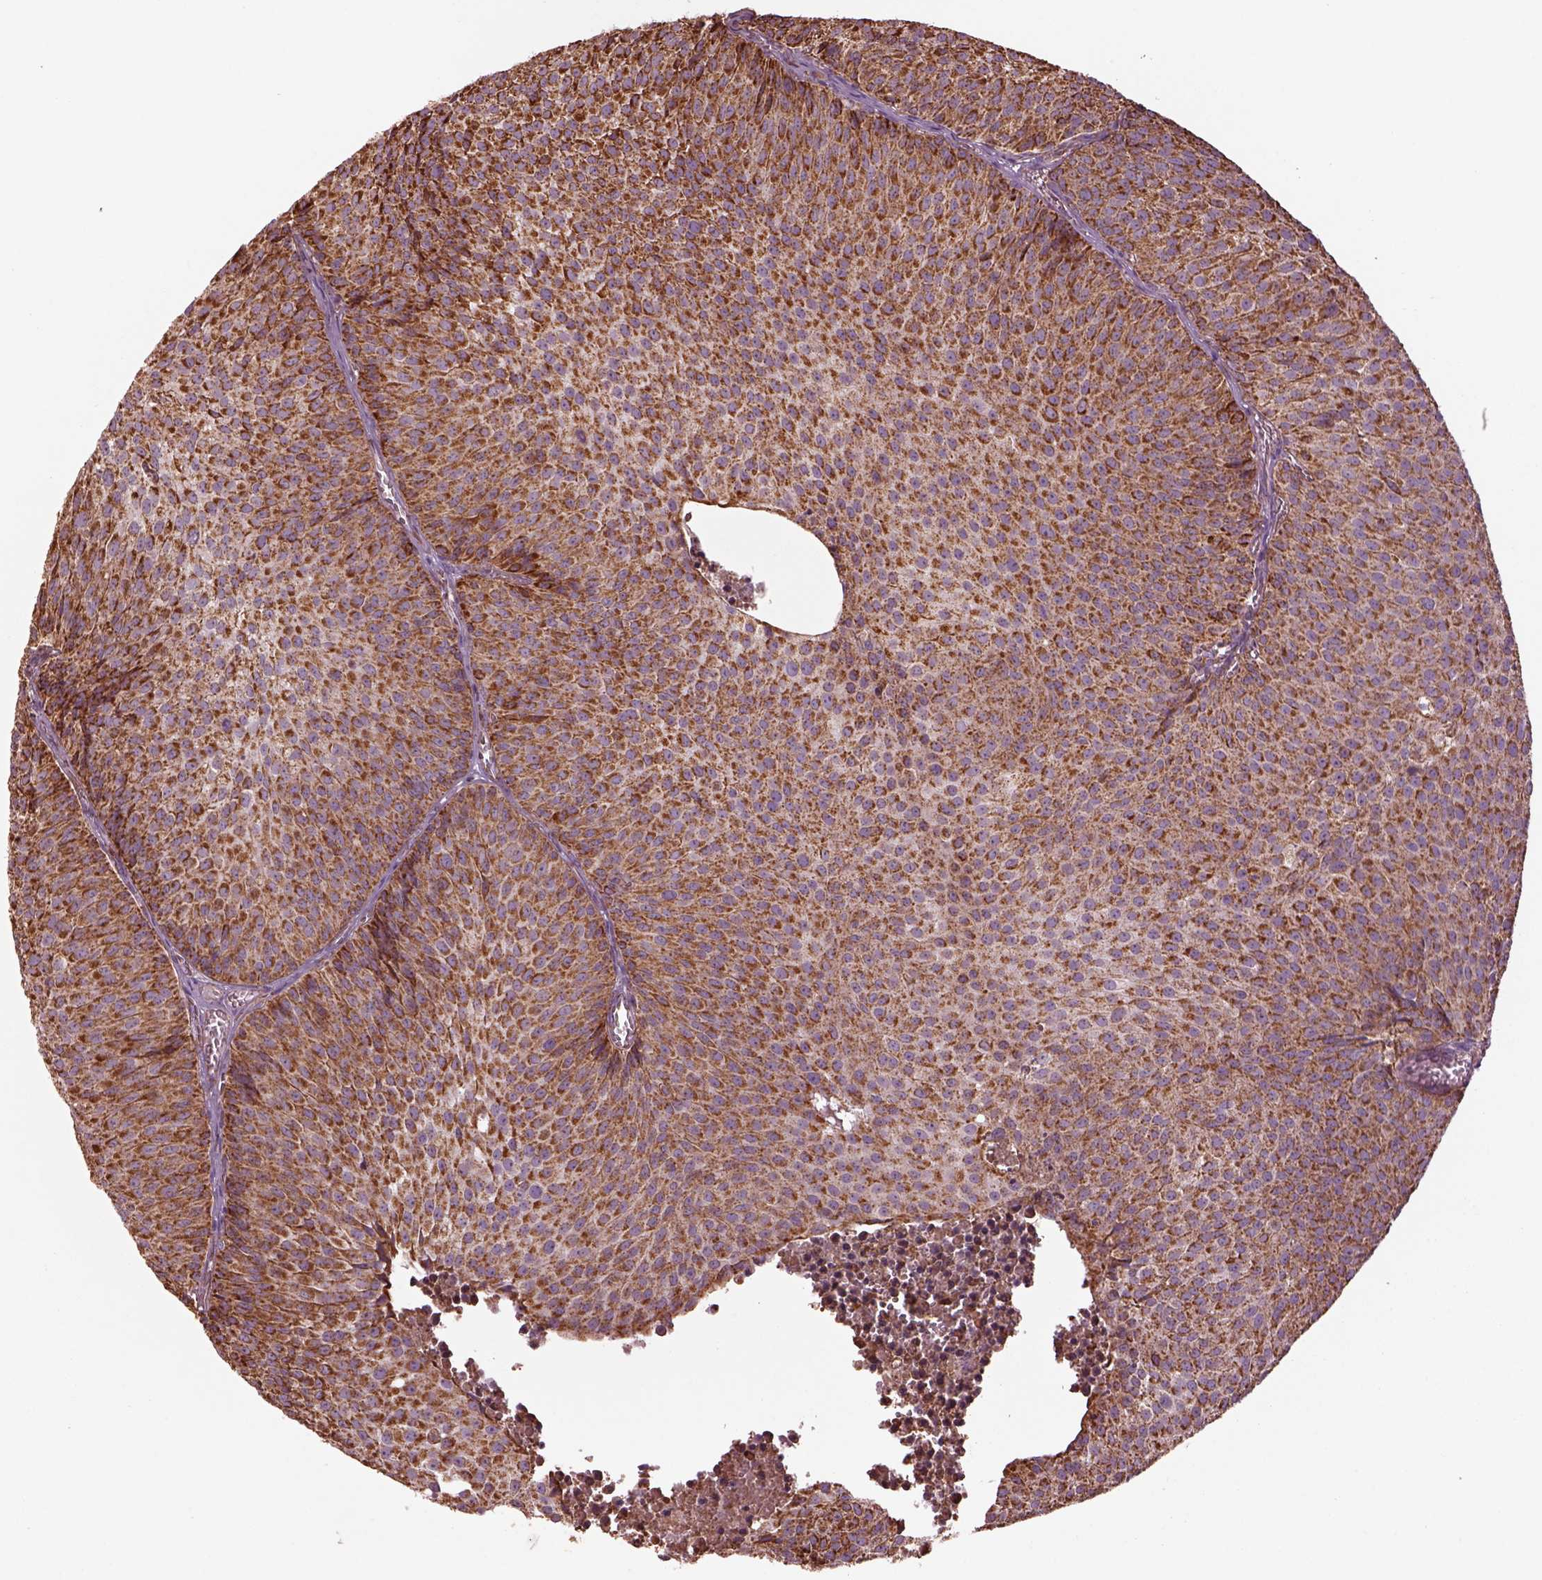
{"staining": {"intensity": "strong", "quantity": ">75%", "location": "cytoplasmic/membranous"}, "tissue": "urothelial cancer", "cell_type": "Tumor cells", "image_type": "cancer", "snomed": [{"axis": "morphology", "description": "Urothelial carcinoma, Low grade"}, {"axis": "topography", "description": "Urinary bladder"}], "caption": "DAB (3,3'-diaminobenzidine) immunohistochemical staining of human urothelial cancer shows strong cytoplasmic/membranous protein expression in approximately >75% of tumor cells.", "gene": "TMEM254", "patient": {"sex": "male", "age": 63}}